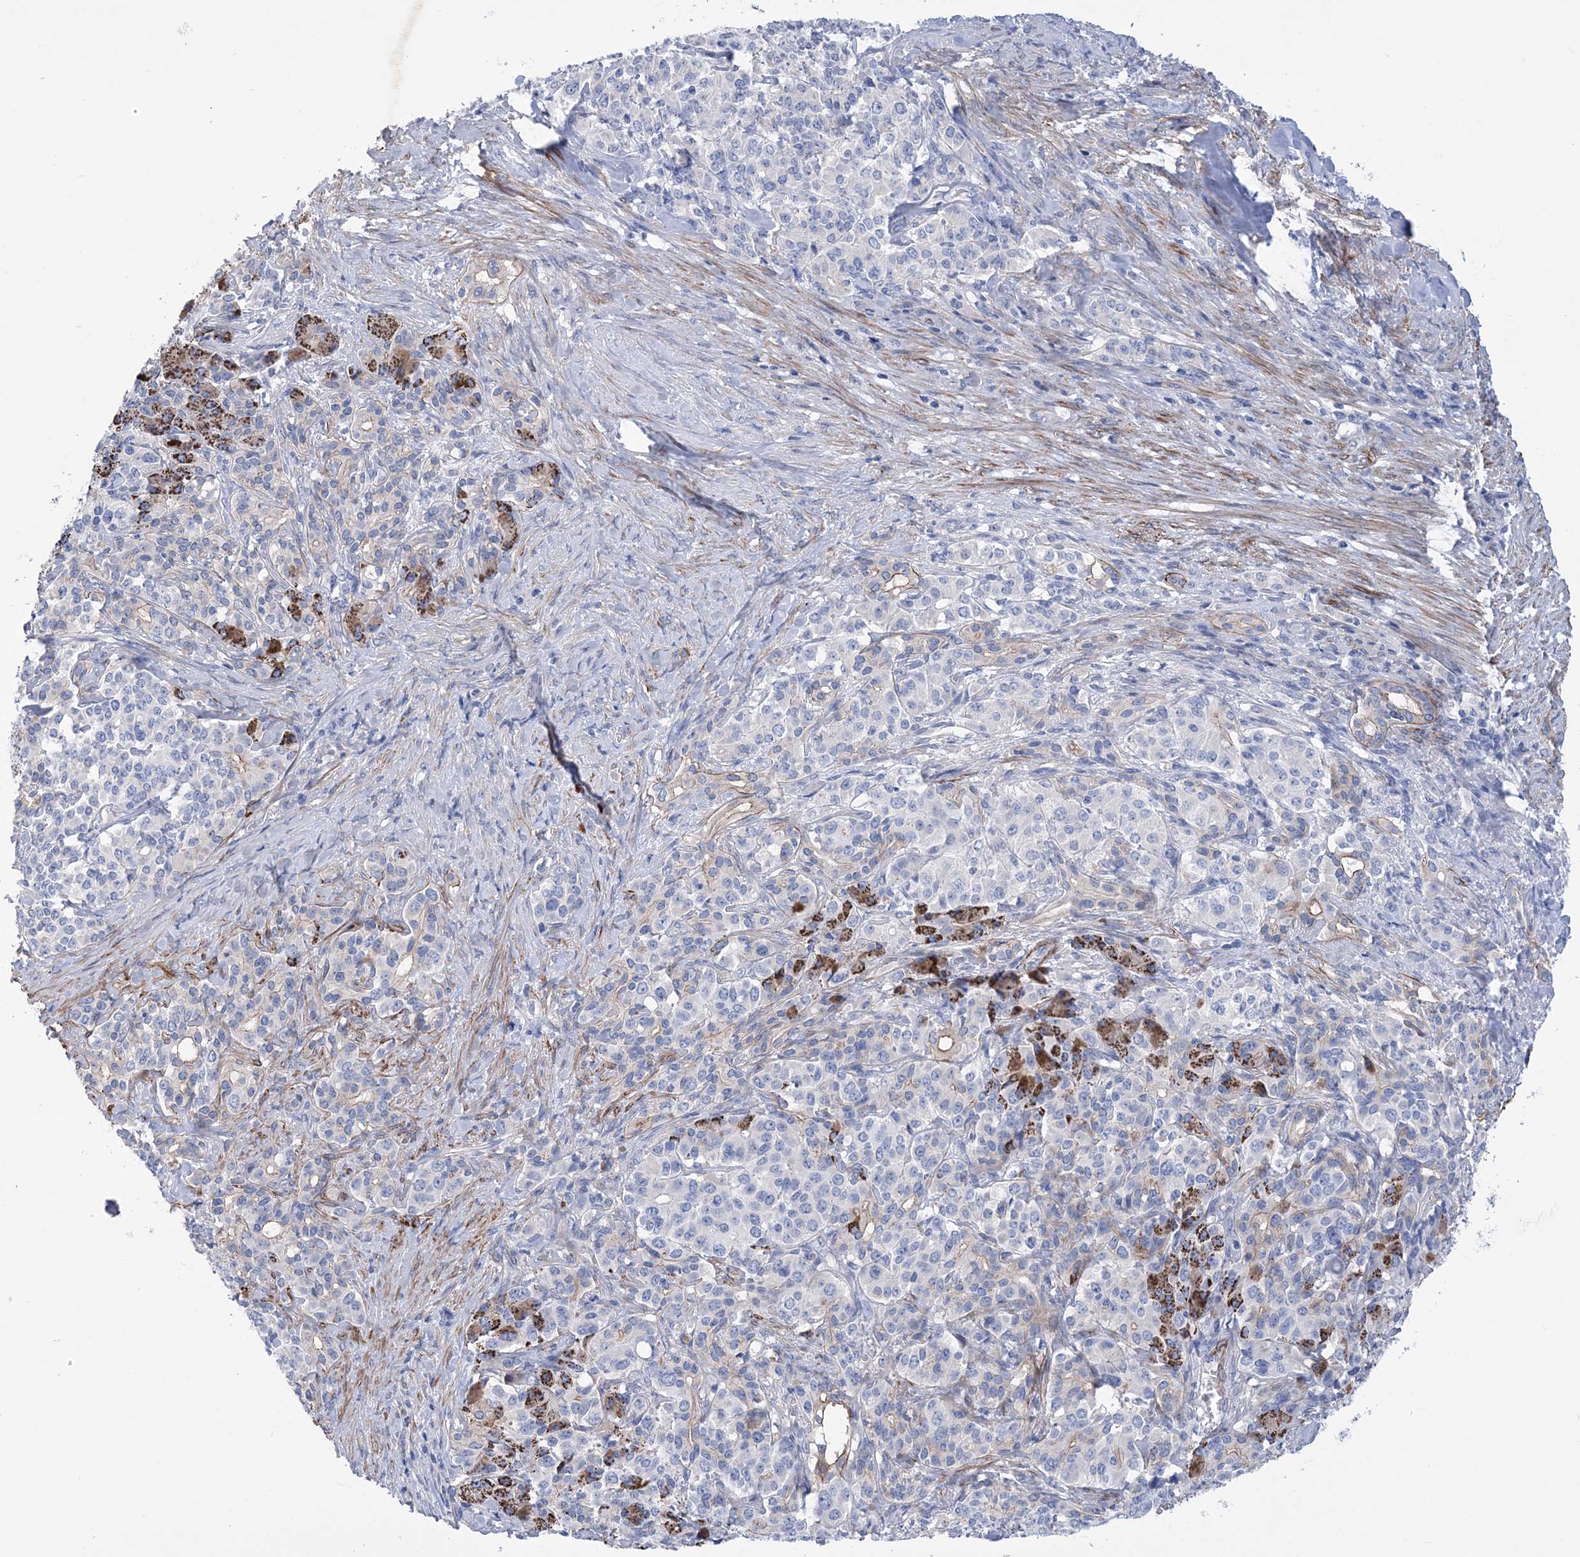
{"staining": {"intensity": "negative", "quantity": "none", "location": "none"}, "tissue": "pancreatic cancer", "cell_type": "Tumor cells", "image_type": "cancer", "snomed": [{"axis": "morphology", "description": "Adenocarcinoma, NOS"}, {"axis": "topography", "description": "Pancreas"}], "caption": "There is no significant positivity in tumor cells of pancreatic adenocarcinoma. The staining is performed using DAB (3,3'-diaminobenzidine) brown chromogen with nuclei counter-stained in using hematoxylin.", "gene": "WDR74", "patient": {"sex": "female", "age": 74}}